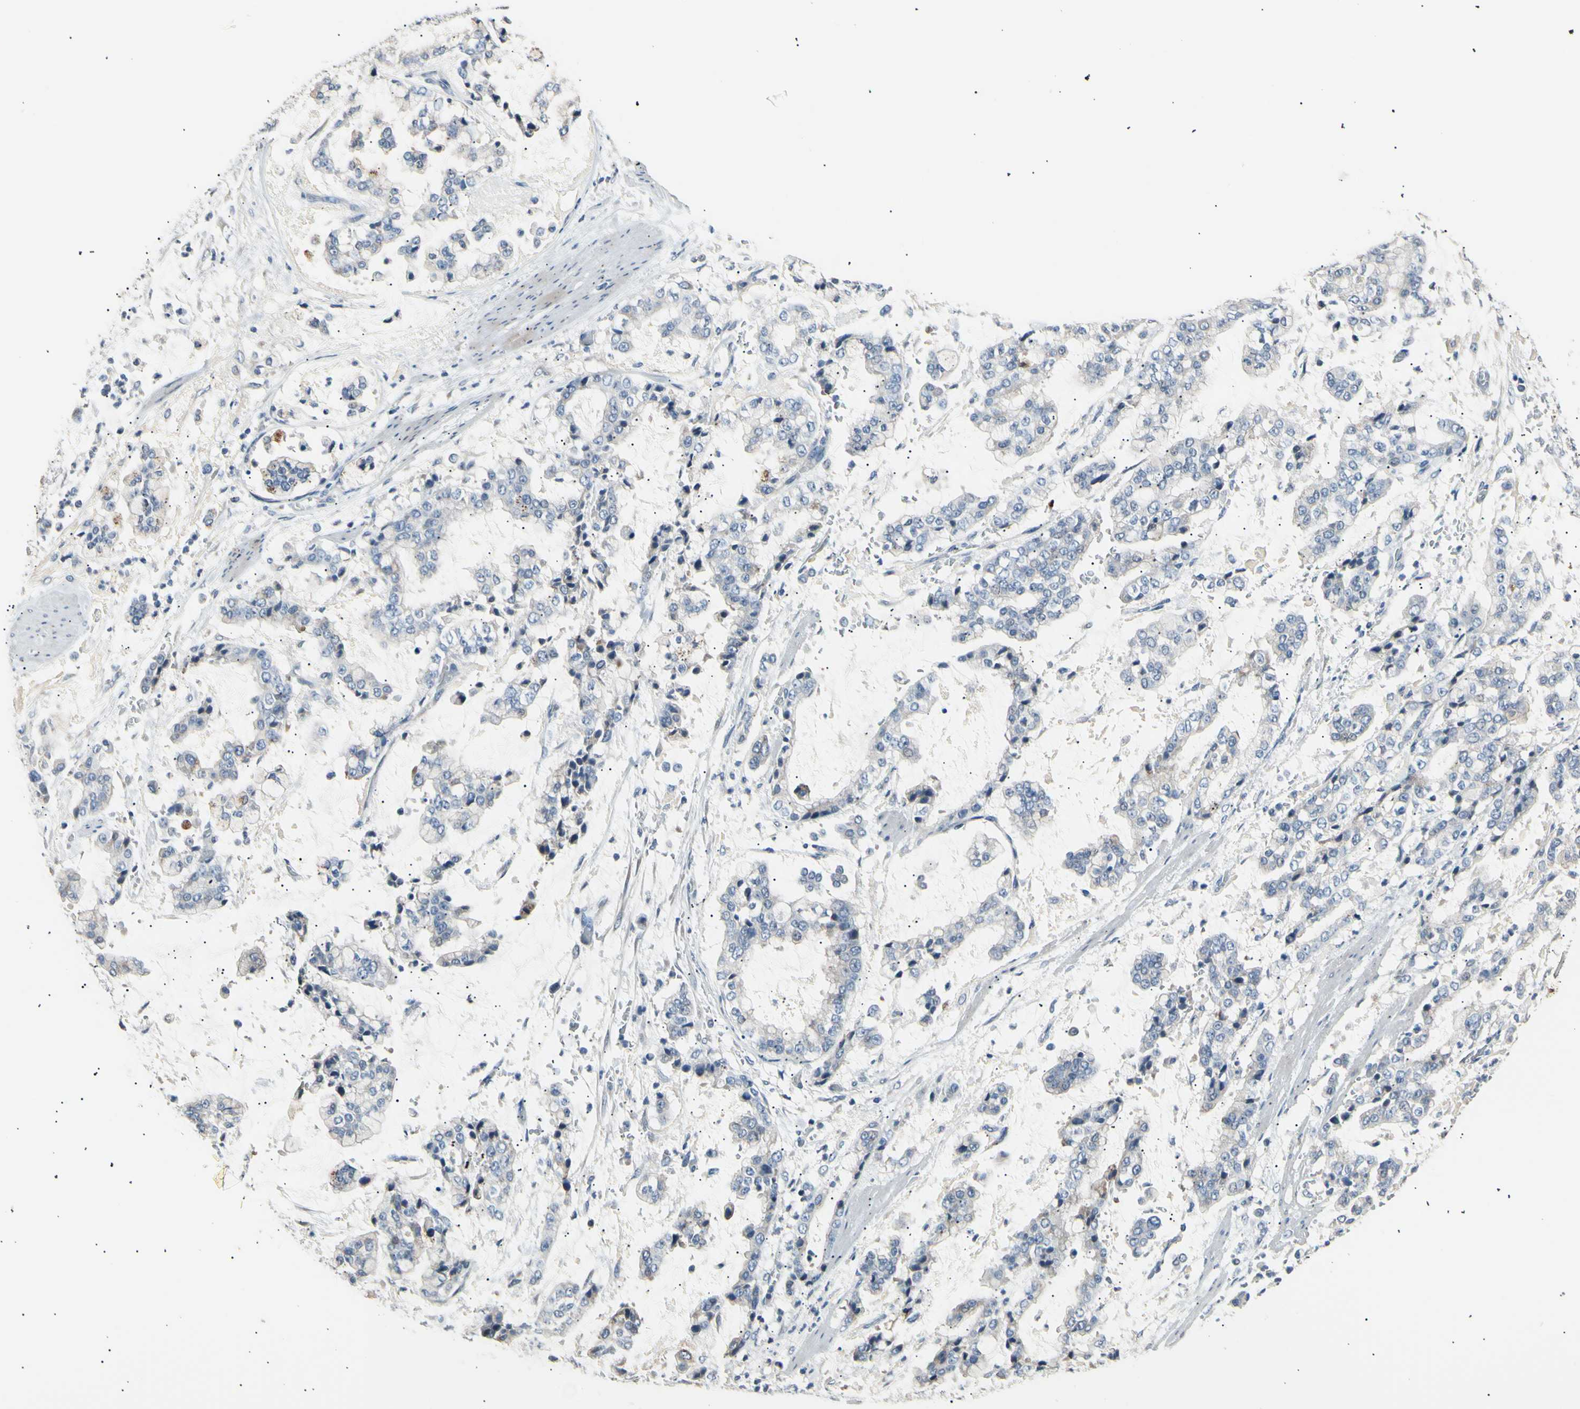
{"staining": {"intensity": "negative", "quantity": "none", "location": "none"}, "tissue": "stomach cancer", "cell_type": "Tumor cells", "image_type": "cancer", "snomed": [{"axis": "morphology", "description": "Normal tissue, NOS"}, {"axis": "morphology", "description": "Adenocarcinoma, NOS"}, {"axis": "topography", "description": "Stomach, upper"}, {"axis": "topography", "description": "Stomach"}], "caption": "Immunohistochemistry histopathology image of neoplastic tissue: human stomach adenocarcinoma stained with DAB shows no significant protein expression in tumor cells.", "gene": "LDLR", "patient": {"sex": "male", "age": 76}}